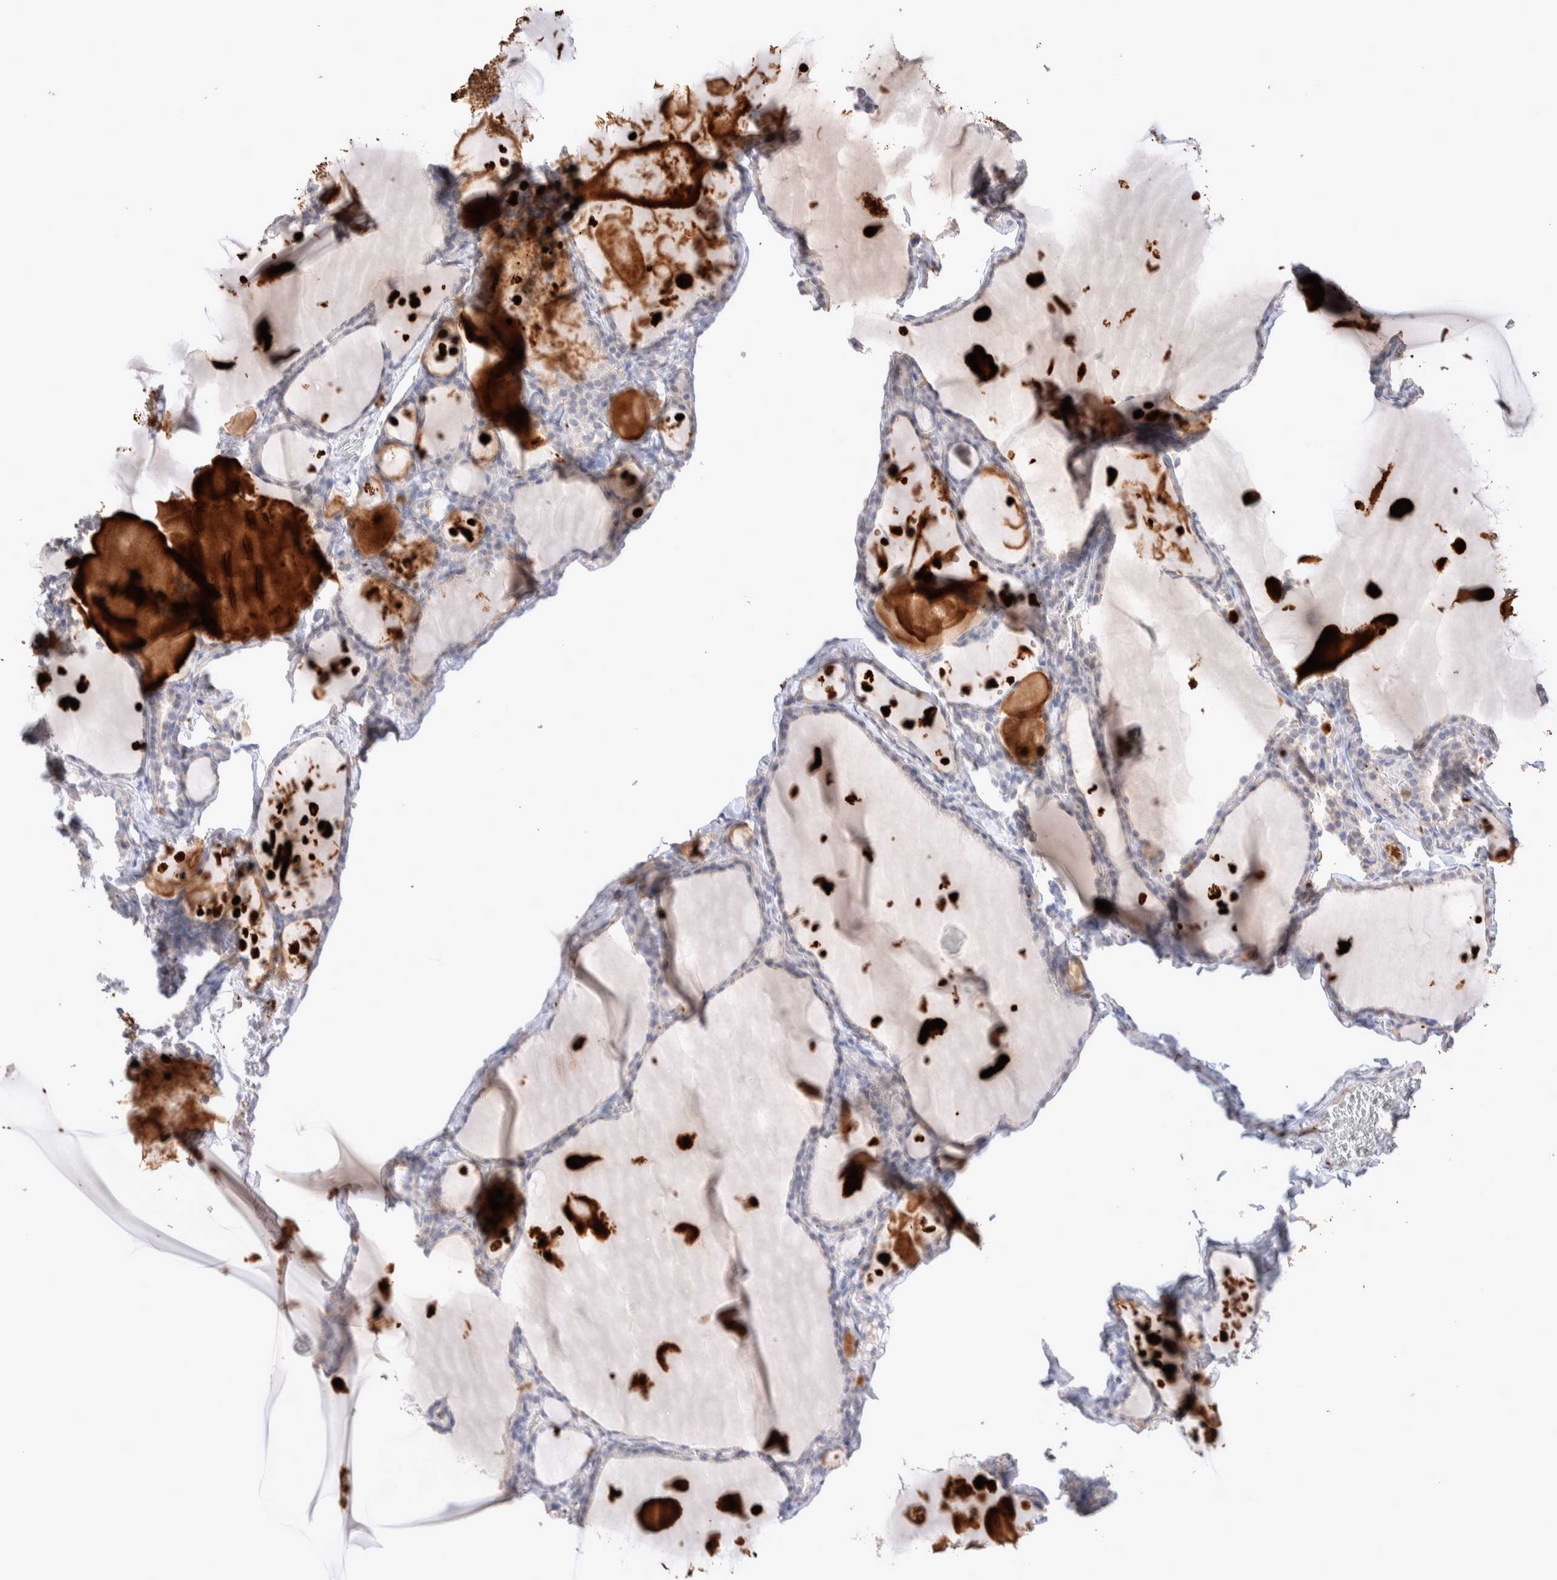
{"staining": {"intensity": "negative", "quantity": "none", "location": "none"}, "tissue": "thyroid gland", "cell_type": "Glandular cells", "image_type": "normal", "snomed": [{"axis": "morphology", "description": "Normal tissue, NOS"}, {"axis": "topography", "description": "Thyroid gland"}], "caption": "An immunohistochemistry image of unremarkable thyroid gland is shown. There is no staining in glandular cells of thyroid gland.", "gene": "FFAR2", "patient": {"sex": "male", "age": 56}}